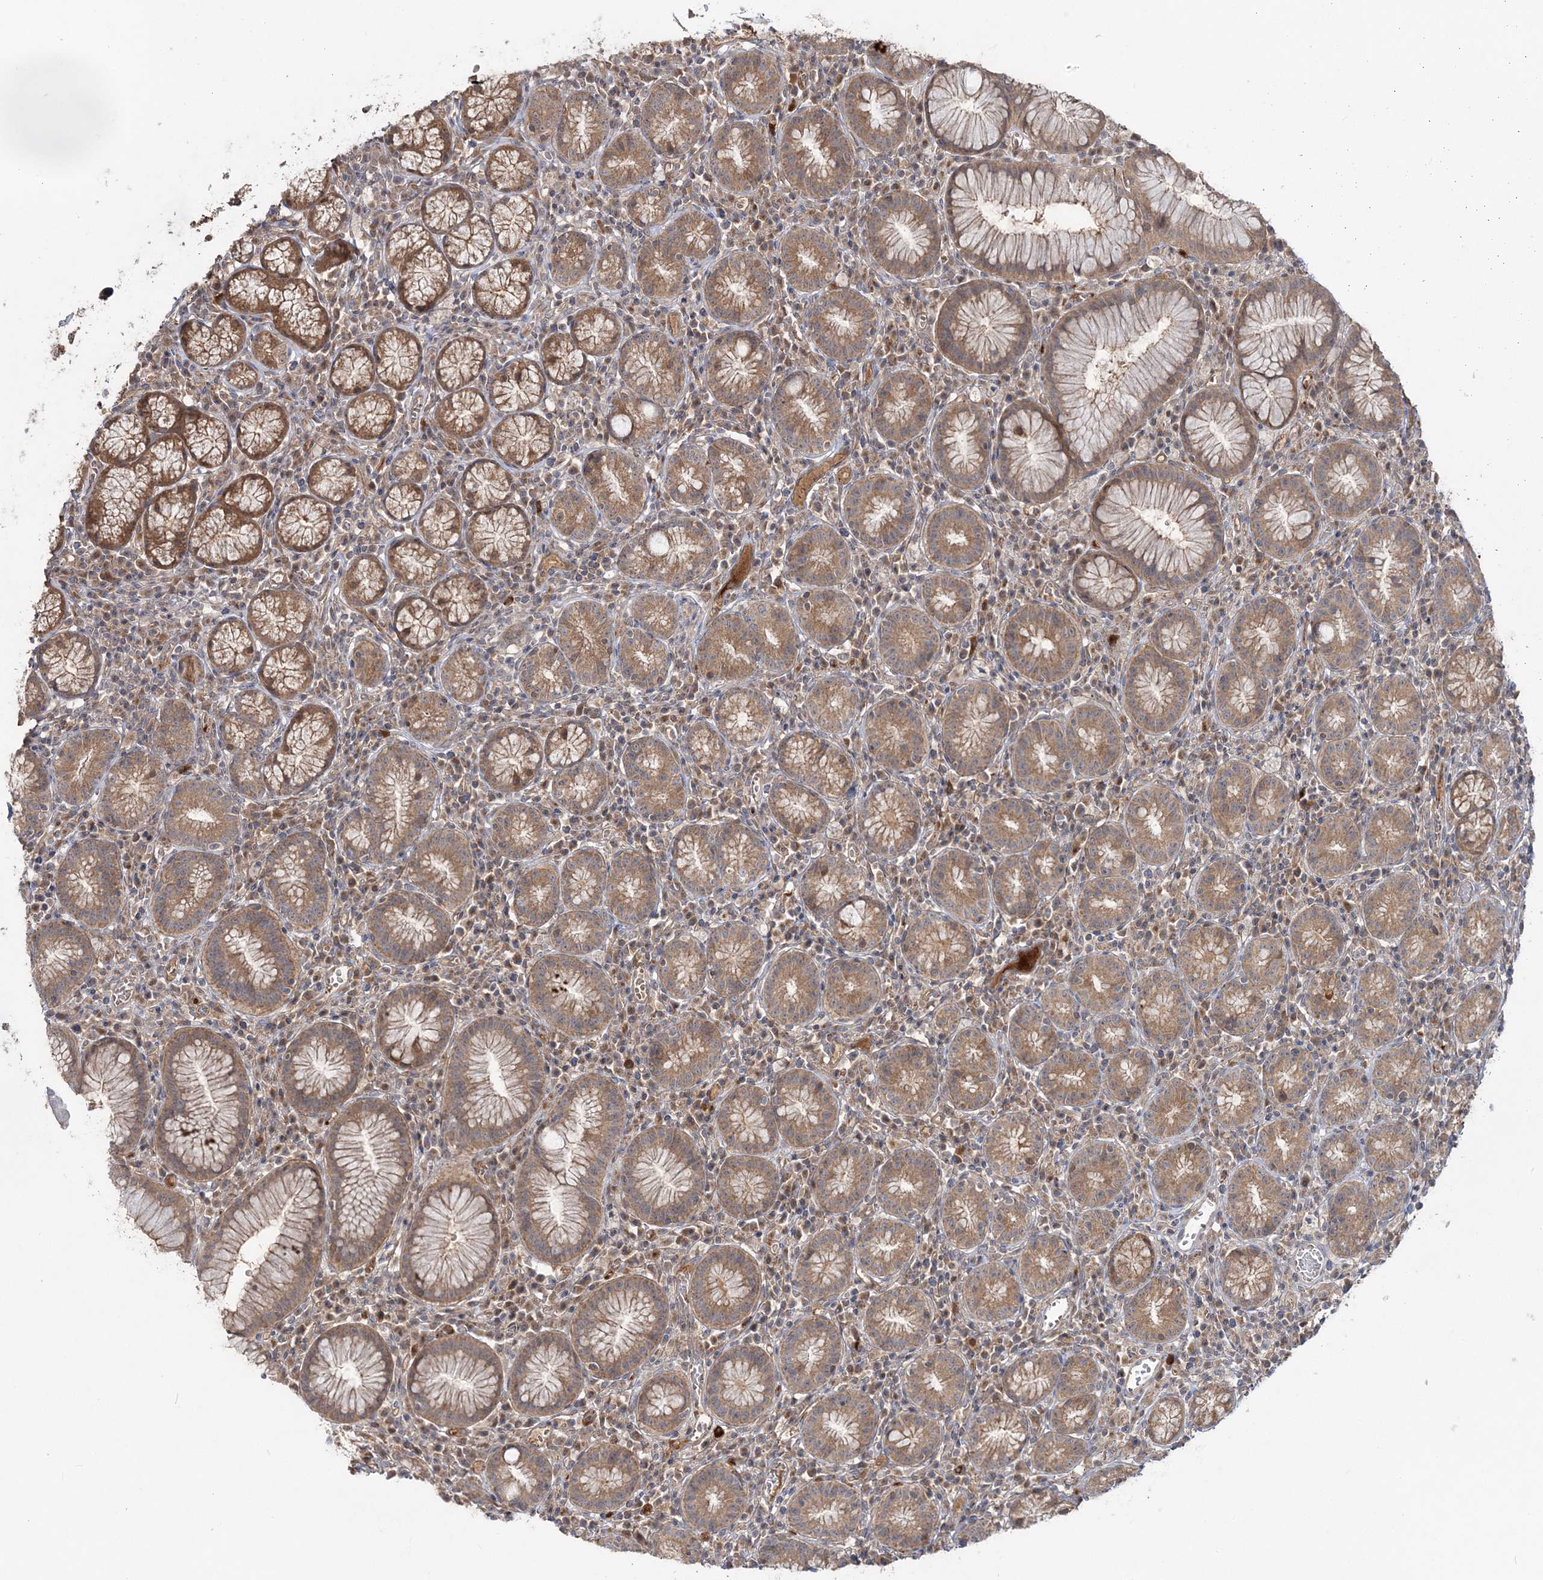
{"staining": {"intensity": "moderate", "quantity": ">75%", "location": "cytoplasmic/membranous"}, "tissue": "stomach", "cell_type": "Glandular cells", "image_type": "normal", "snomed": [{"axis": "morphology", "description": "Normal tissue, NOS"}, {"axis": "topography", "description": "Stomach"}], "caption": "Protein positivity by immunohistochemistry (IHC) shows moderate cytoplasmic/membranous staining in about >75% of glandular cells in normal stomach. The protein of interest is shown in brown color, while the nuclei are stained blue.", "gene": "MOCS2", "patient": {"sex": "male", "age": 55}}